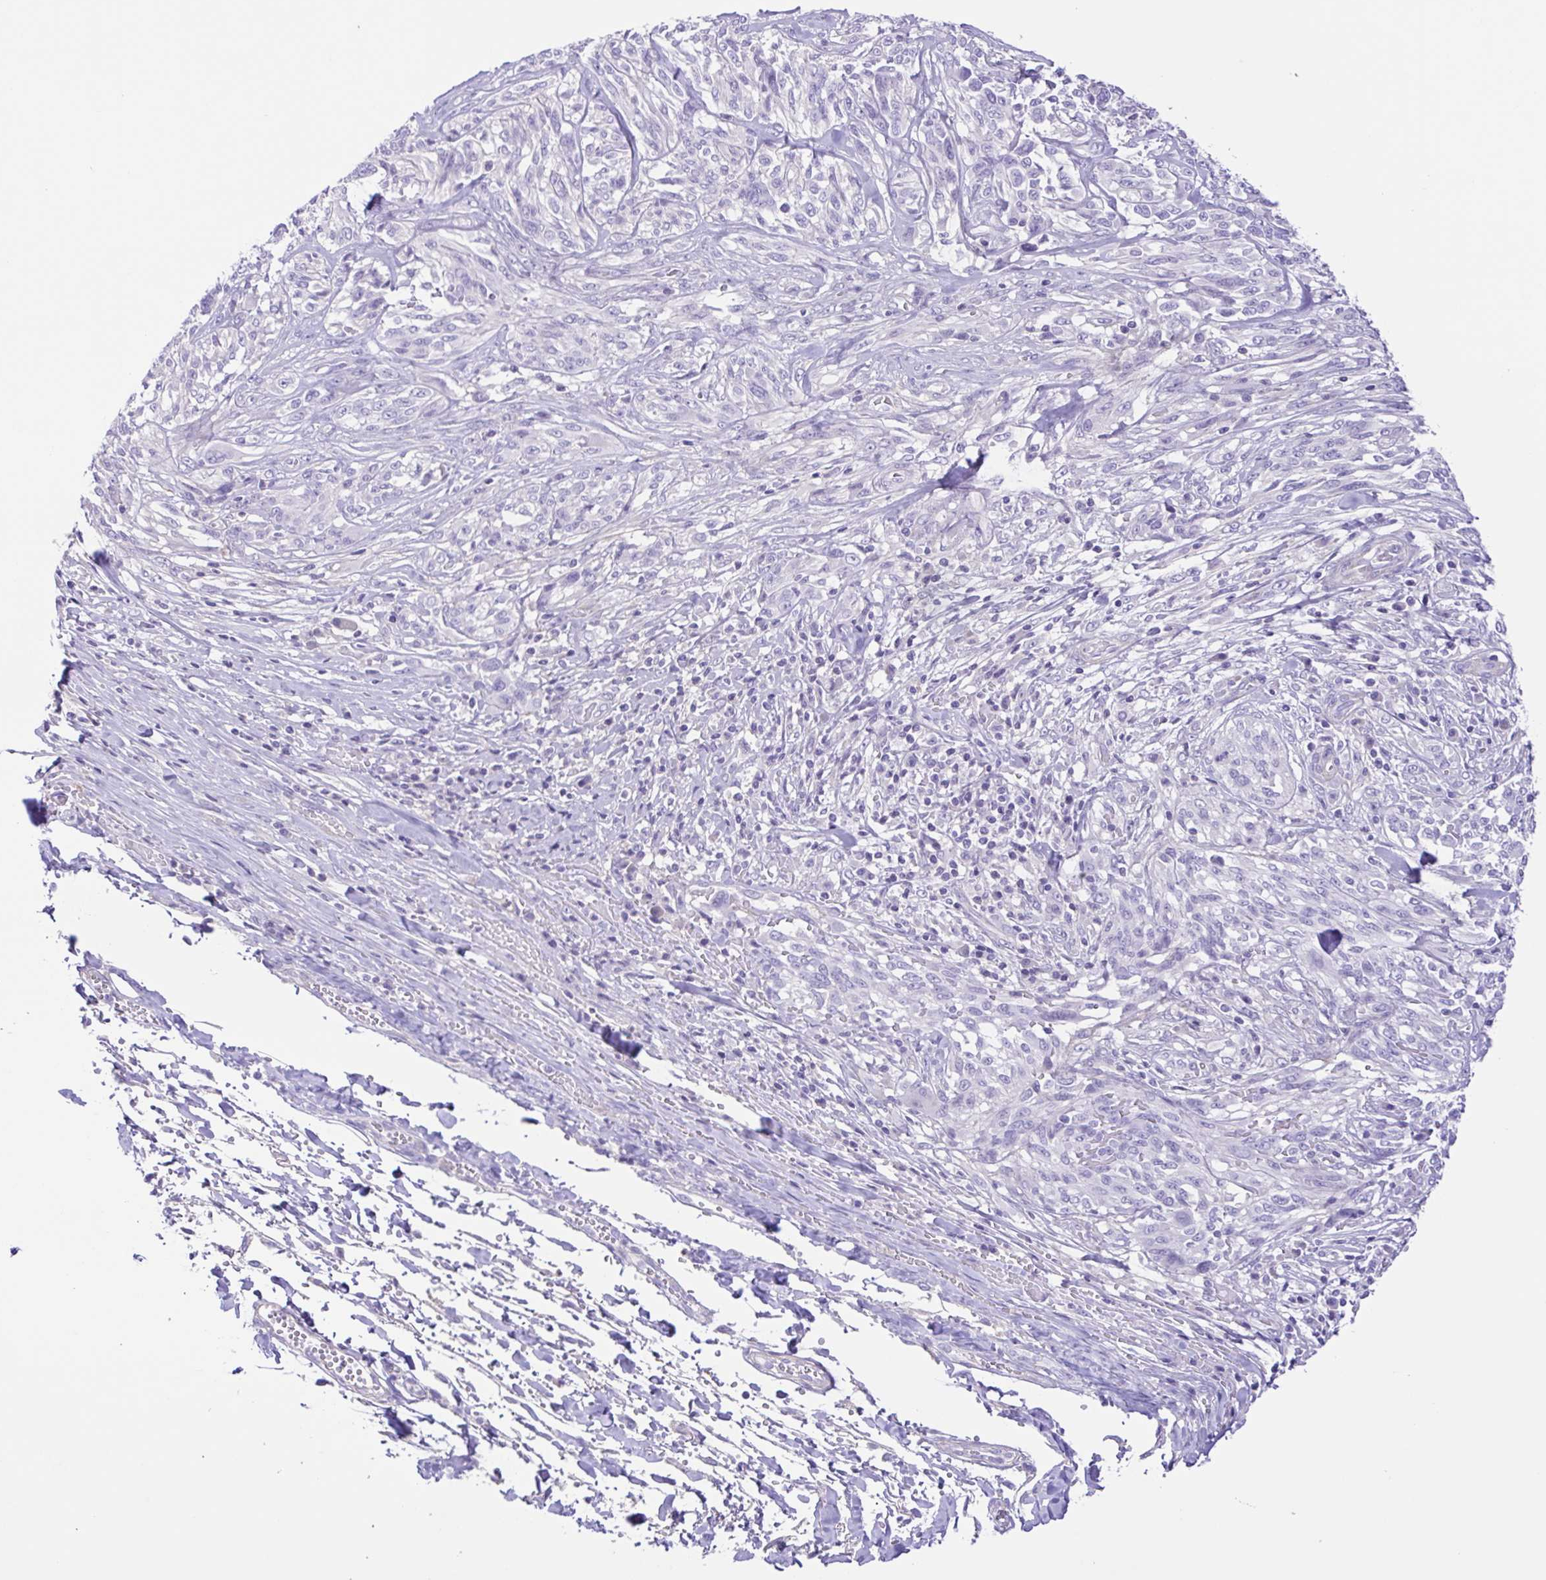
{"staining": {"intensity": "negative", "quantity": "none", "location": "none"}, "tissue": "melanoma", "cell_type": "Tumor cells", "image_type": "cancer", "snomed": [{"axis": "morphology", "description": "Malignant melanoma, NOS"}, {"axis": "topography", "description": "Skin"}], "caption": "Immunohistochemical staining of human malignant melanoma shows no significant staining in tumor cells.", "gene": "ISM2", "patient": {"sex": "female", "age": 91}}